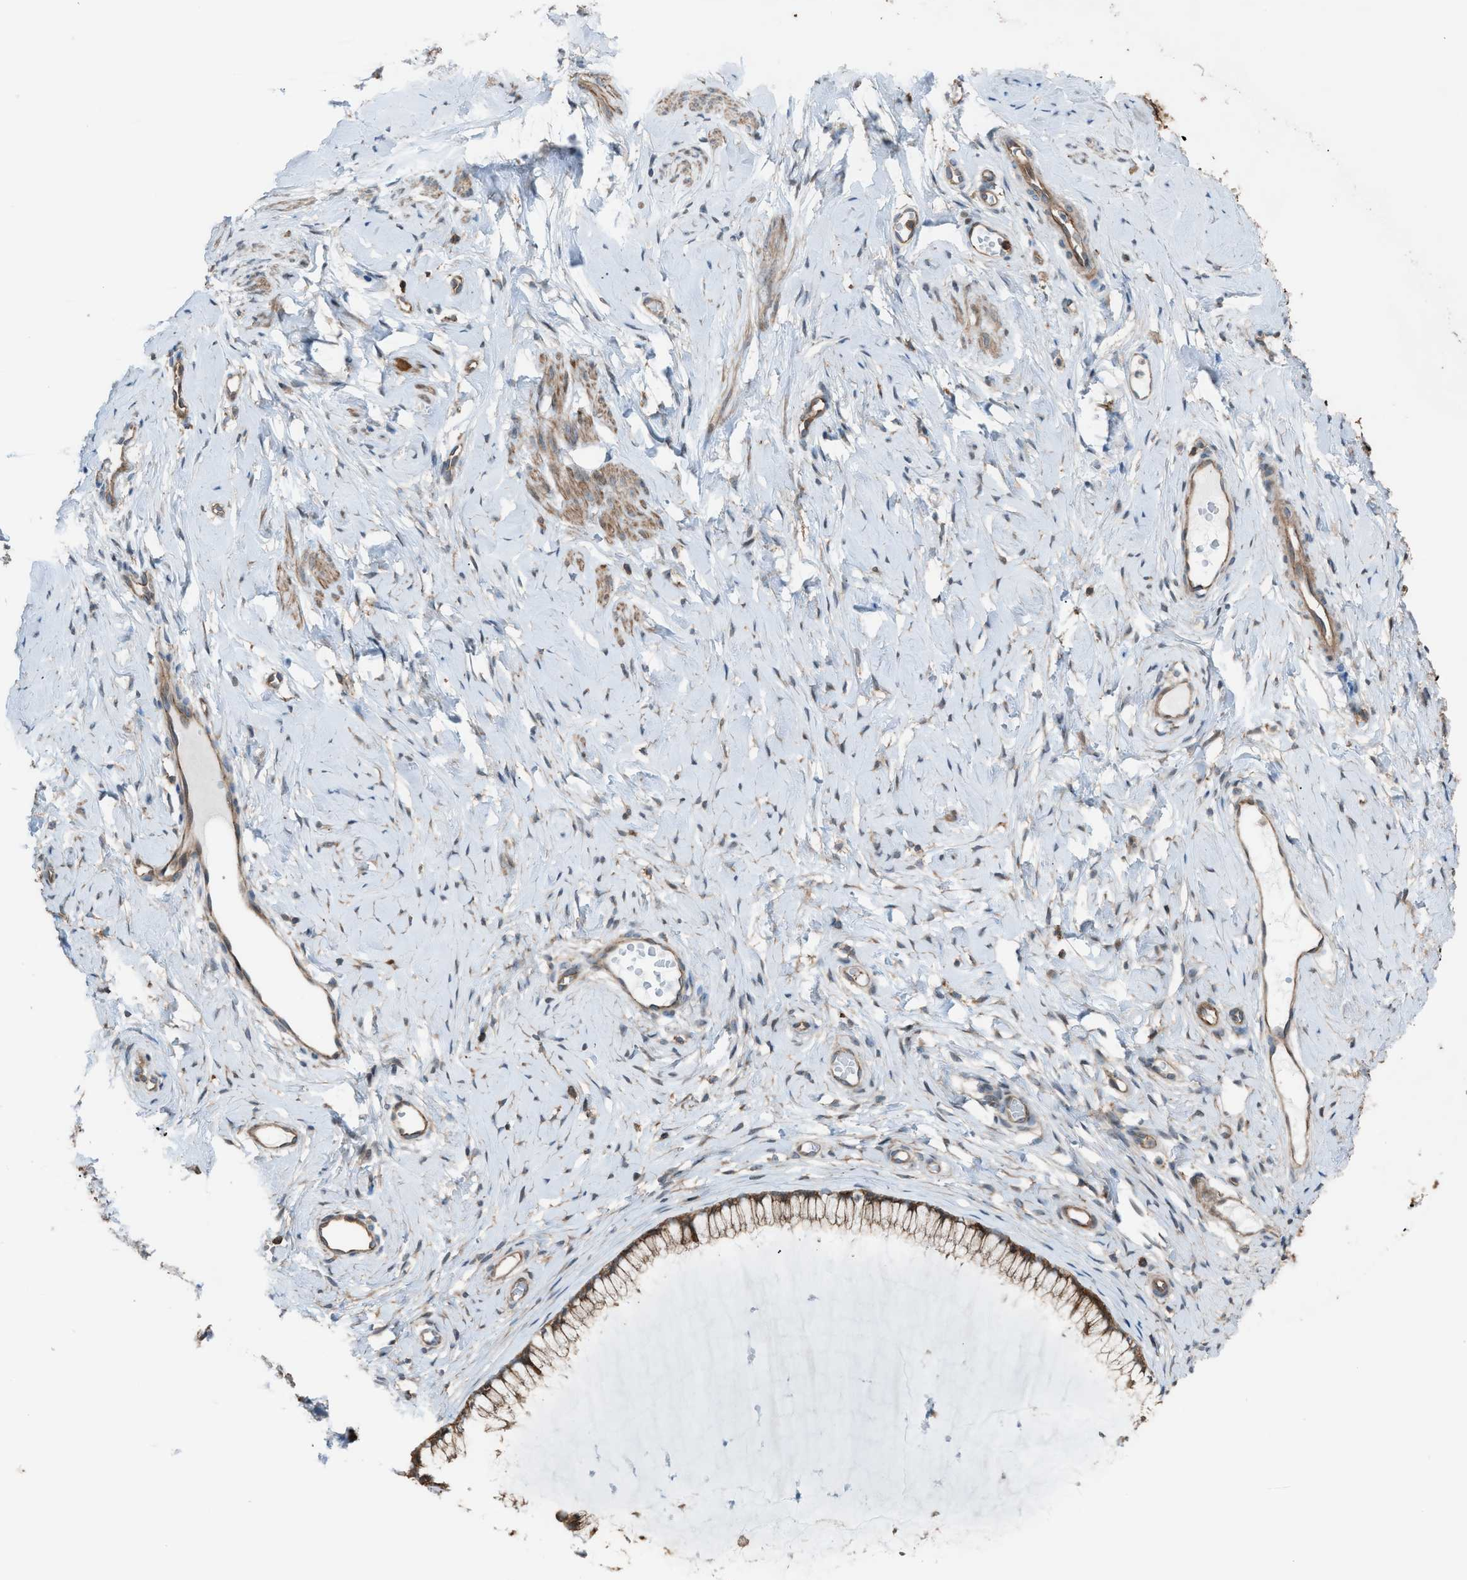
{"staining": {"intensity": "strong", "quantity": ">75%", "location": "cytoplasmic/membranous"}, "tissue": "cervix", "cell_type": "Glandular cells", "image_type": "normal", "snomed": [{"axis": "morphology", "description": "Normal tissue, NOS"}, {"axis": "topography", "description": "Cervix"}], "caption": "Immunohistochemistry (DAB) staining of benign human cervix exhibits strong cytoplasmic/membranous protein expression in approximately >75% of glandular cells. (Stains: DAB (3,3'-diaminobenzidine) in brown, nuclei in blue, Microscopy: brightfield microscopy at high magnification).", "gene": "DYRK1A", "patient": {"sex": "female", "age": 65}}